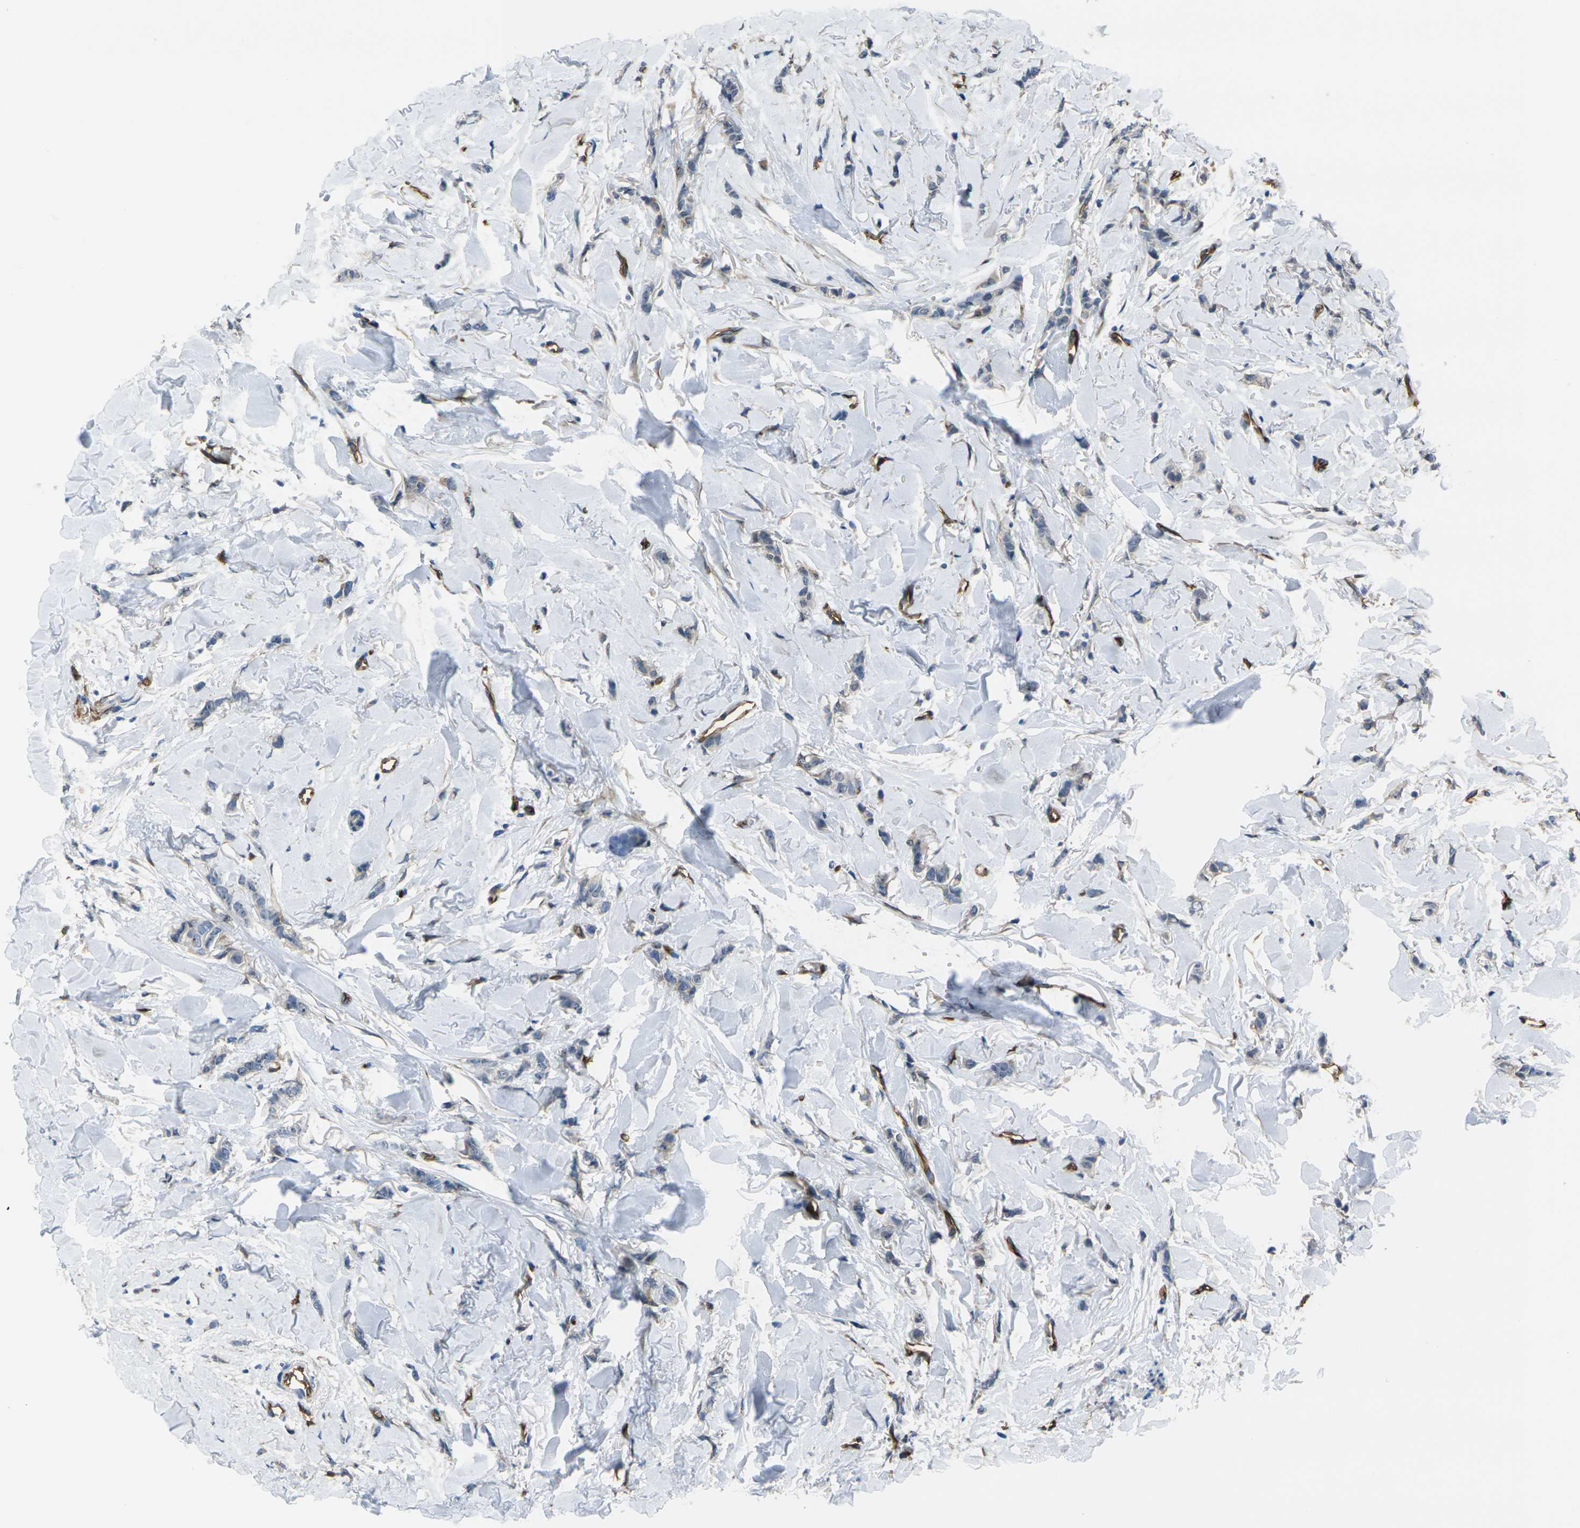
{"staining": {"intensity": "negative", "quantity": "none", "location": "none"}, "tissue": "breast cancer", "cell_type": "Tumor cells", "image_type": "cancer", "snomed": [{"axis": "morphology", "description": "Lobular carcinoma"}, {"axis": "topography", "description": "Skin"}, {"axis": "topography", "description": "Breast"}], "caption": "A high-resolution image shows immunohistochemistry staining of breast cancer (lobular carcinoma), which displays no significant expression in tumor cells. Nuclei are stained in blue.", "gene": "HSPA12B", "patient": {"sex": "female", "age": 46}}